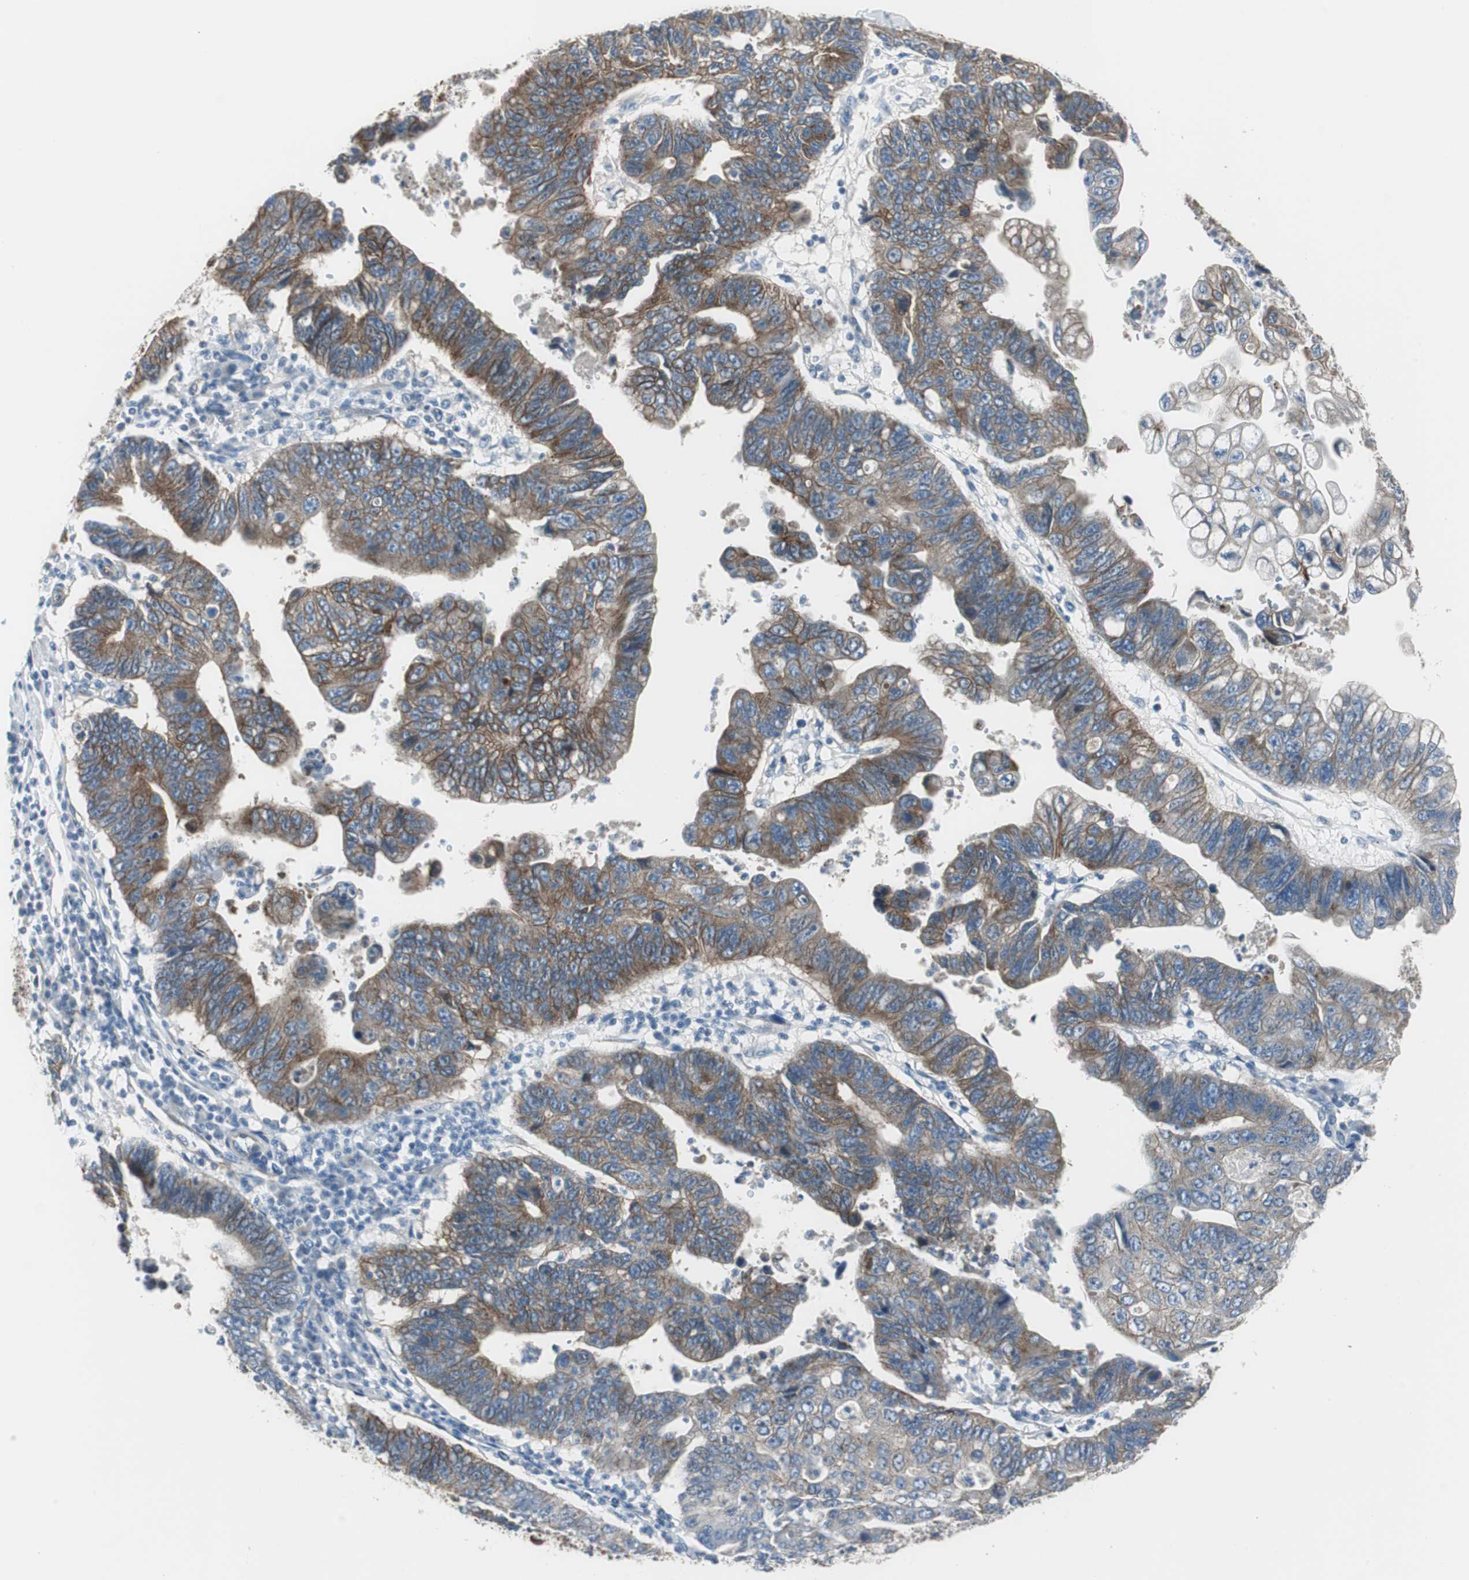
{"staining": {"intensity": "strong", "quantity": ">75%", "location": "cytoplasmic/membranous"}, "tissue": "stomach cancer", "cell_type": "Tumor cells", "image_type": "cancer", "snomed": [{"axis": "morphology", "description": "Adenocarcinoma, NOS"}, {"axis": "topography", "description": "Stomach"}], "caption": "A brown stain highlights strong cytoplasmic/membranous positivity of a protein in stomach cancer (adenocarcinoma) tumor cells. (DAB (3,3'-diaminobenzidine) = brown stain, brightfield microscopy at high magnification).", "gene": "STXBP4", "patient": {"sex": "male", "age": 59}}